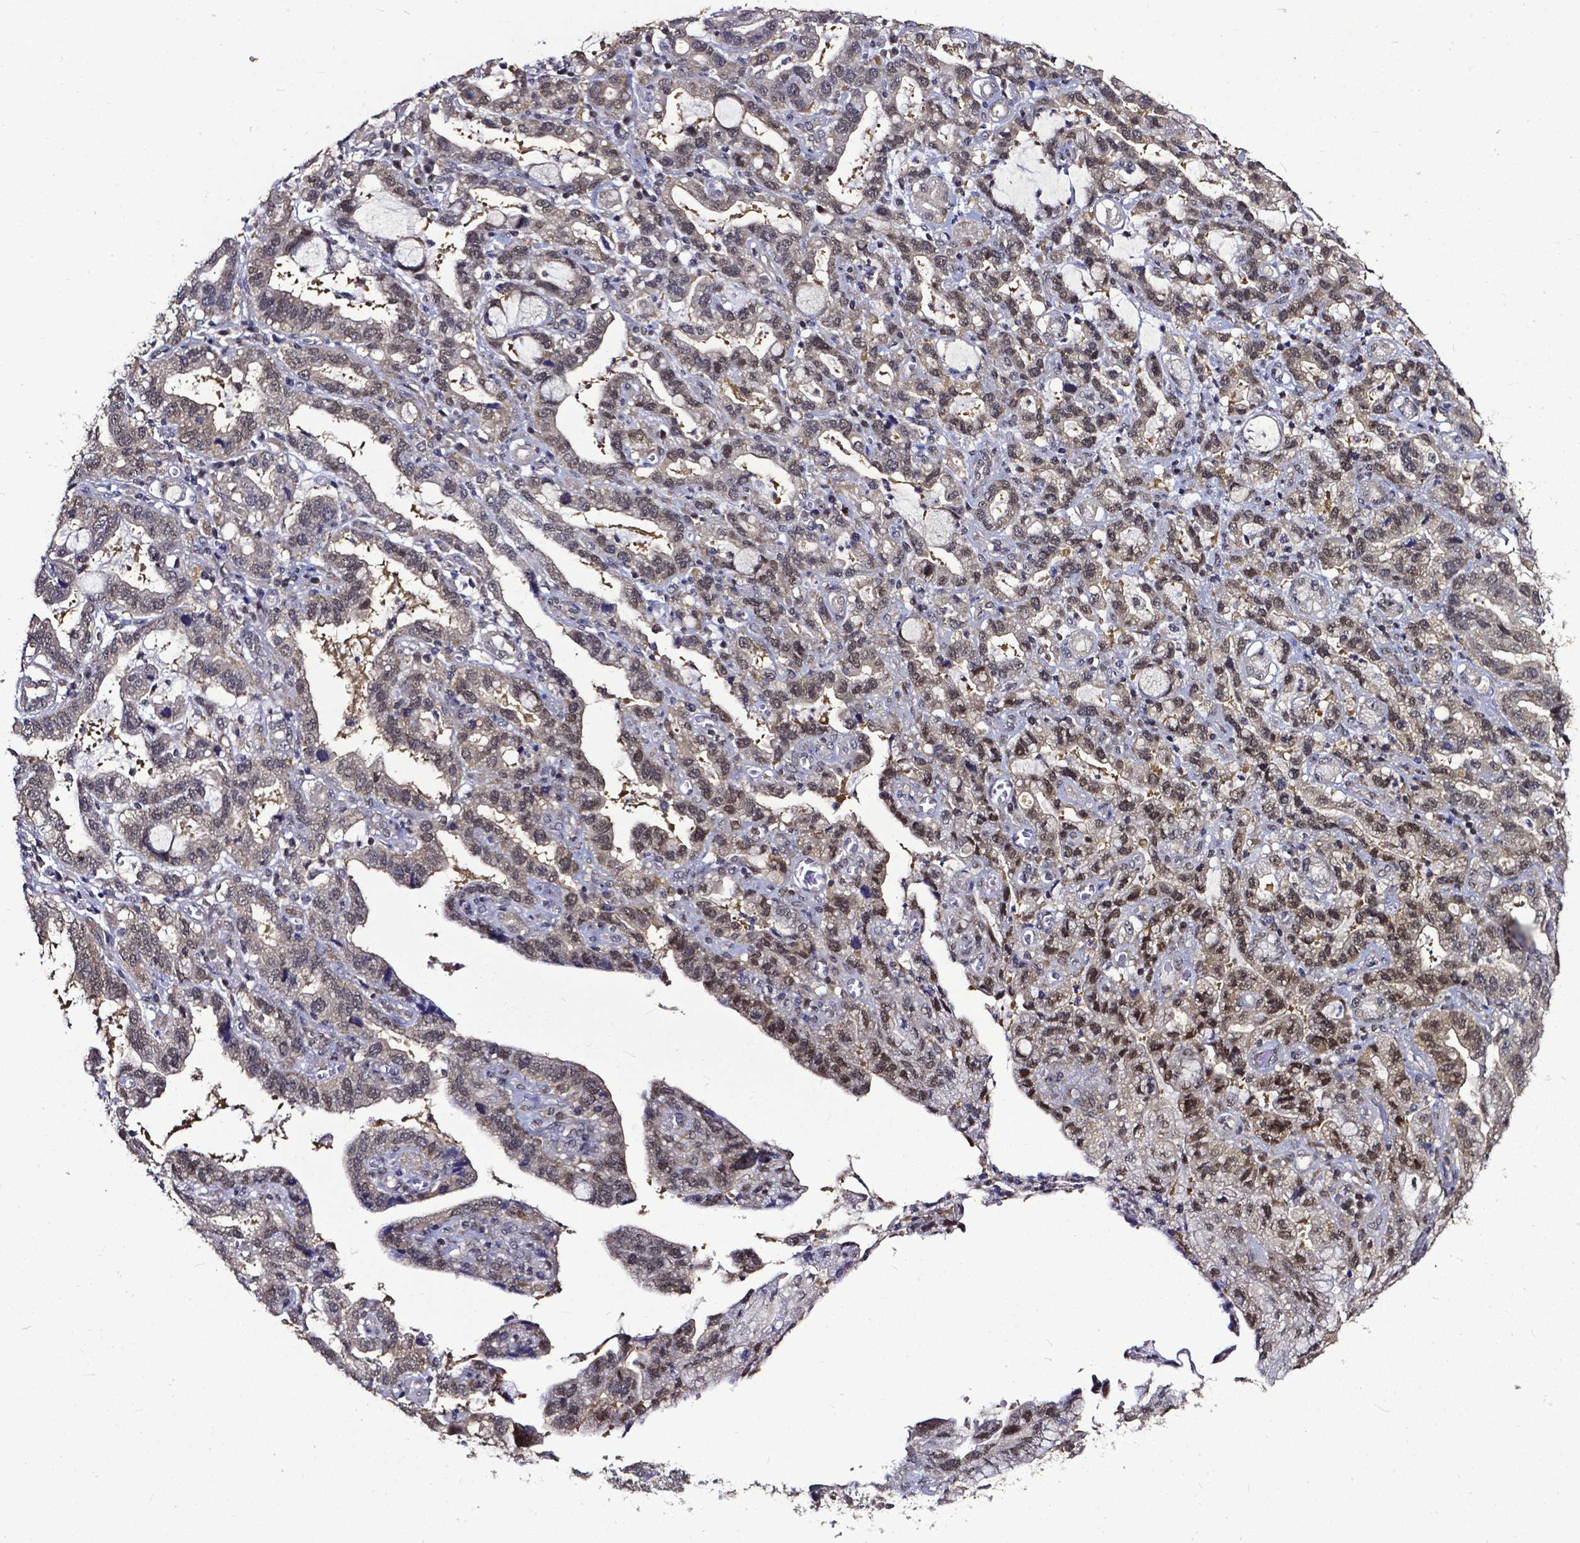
{"staining": {"intensity": "moderate", "quantity": "<25%", "location": "nuclear"}, "tissue": "stomach cancer", "cell_type": "Tumor cells", "image_type": "cancer", "snomed": [{"axis": "morphology", "description": "Adenocarcinoma, NOS"}, {"axis": "topography", "description": "Stomach, lower"}], "caption": "Protein staining by immunohistochemistry (IHC) demonstrates moderate nuclear positivity in approximately <25% of tumor cells in stomach cancer.", "gene": "OTUB1", "patient": {"sex": "female", "age": 76}}